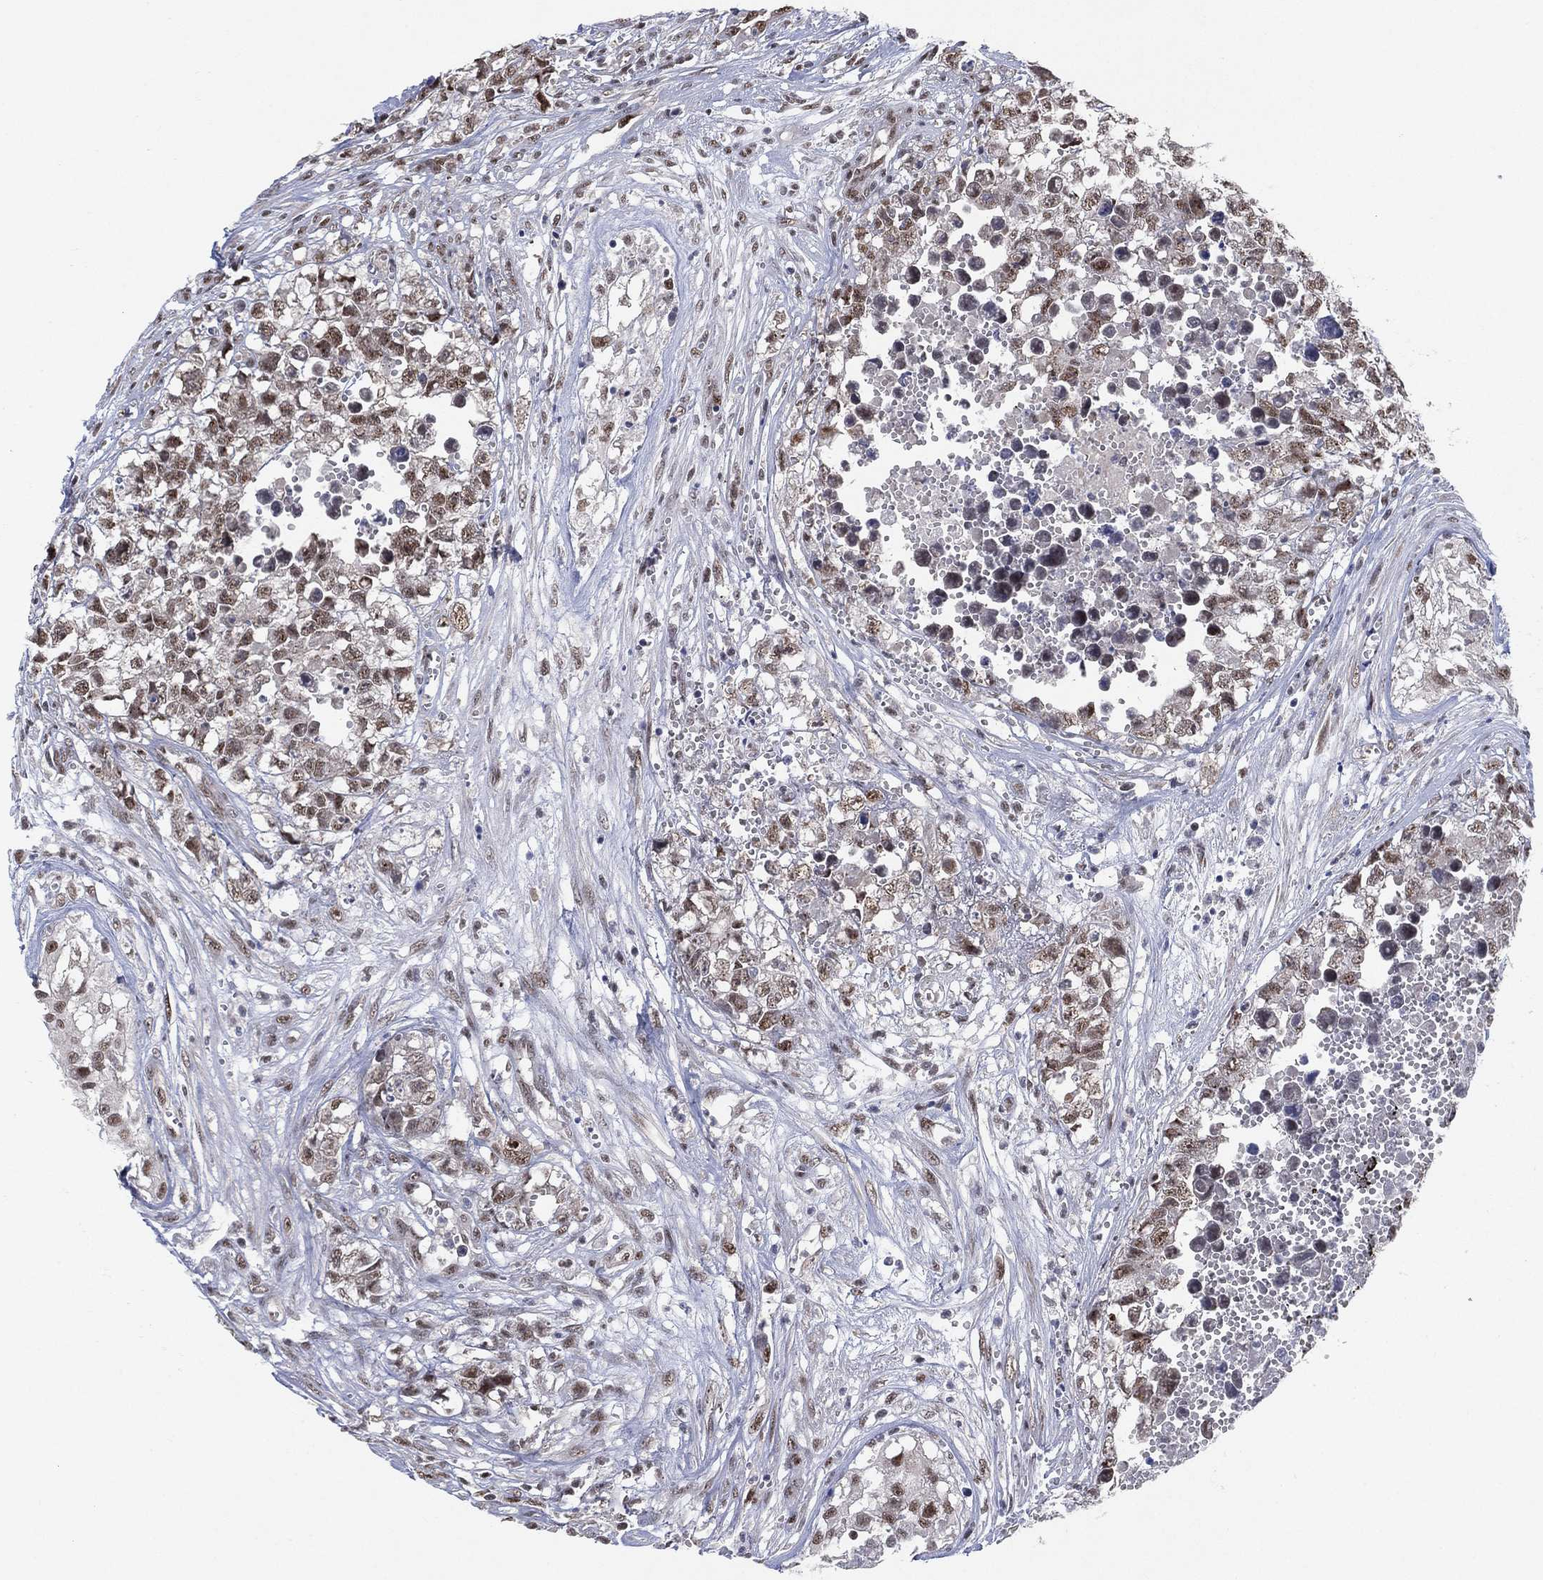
{"staining": {"intensity": "moderate", "quantity": "25%-75%", "location": "nuclear"}, "tissue": "testis cancer", "cell_type": "Tumor cells", "image_type": "cancer", "snomed": [{"axis": "morphology", "description": "Seminoma, NOS"}, {"axis": "morphology", "description": "Carcinoma, Embryonal, NOS"}, {"axis": "topography", "description": "Testis"}], "caption": "Immunohistochemistry of testis cancer exhibits medium levels of moderate nuclear positivity in approximately 25%-75% of tumor cells.", "gene": "DGCR8", "patient": {"sex": "male", "age": 22}}